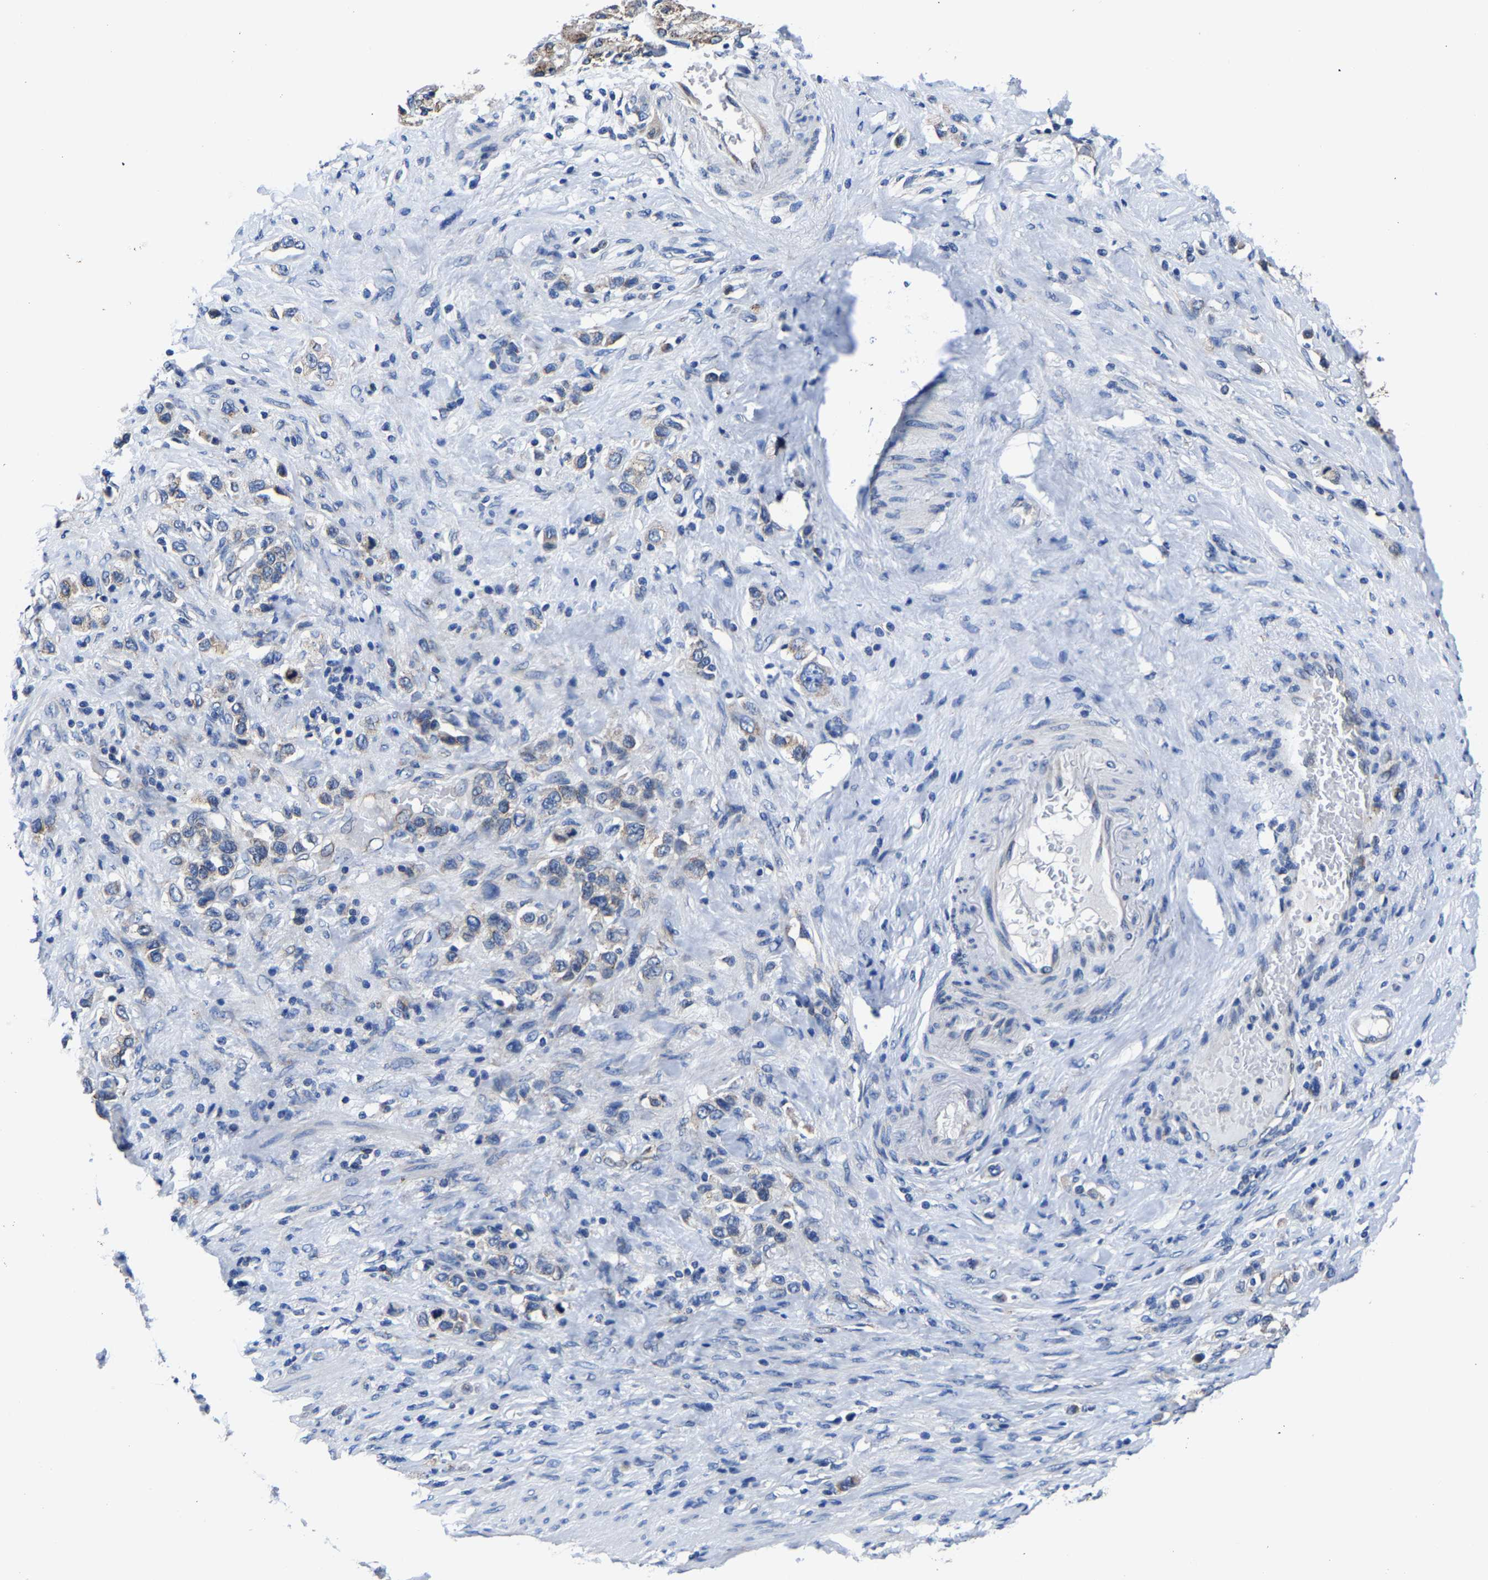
{"staining": {"intensity": "negative", "quantity": "none", "location": "none"}, "tissue": "stomach cancer", "cell_type": "Tumor cells", "image_type": "cancer", "snomed": [{"axis": "morphology", "description": "Adenocarcinoma, NOS"}, {"axis": "topography", "description": "Stomach"}], "caption": "This is an immunohistochemistry histopathology image of human stomach adenocarcinoma. There is no staining in tumor cells.", "gene": "EBAG9", "patient": {"sex": "female", "age": 65}}